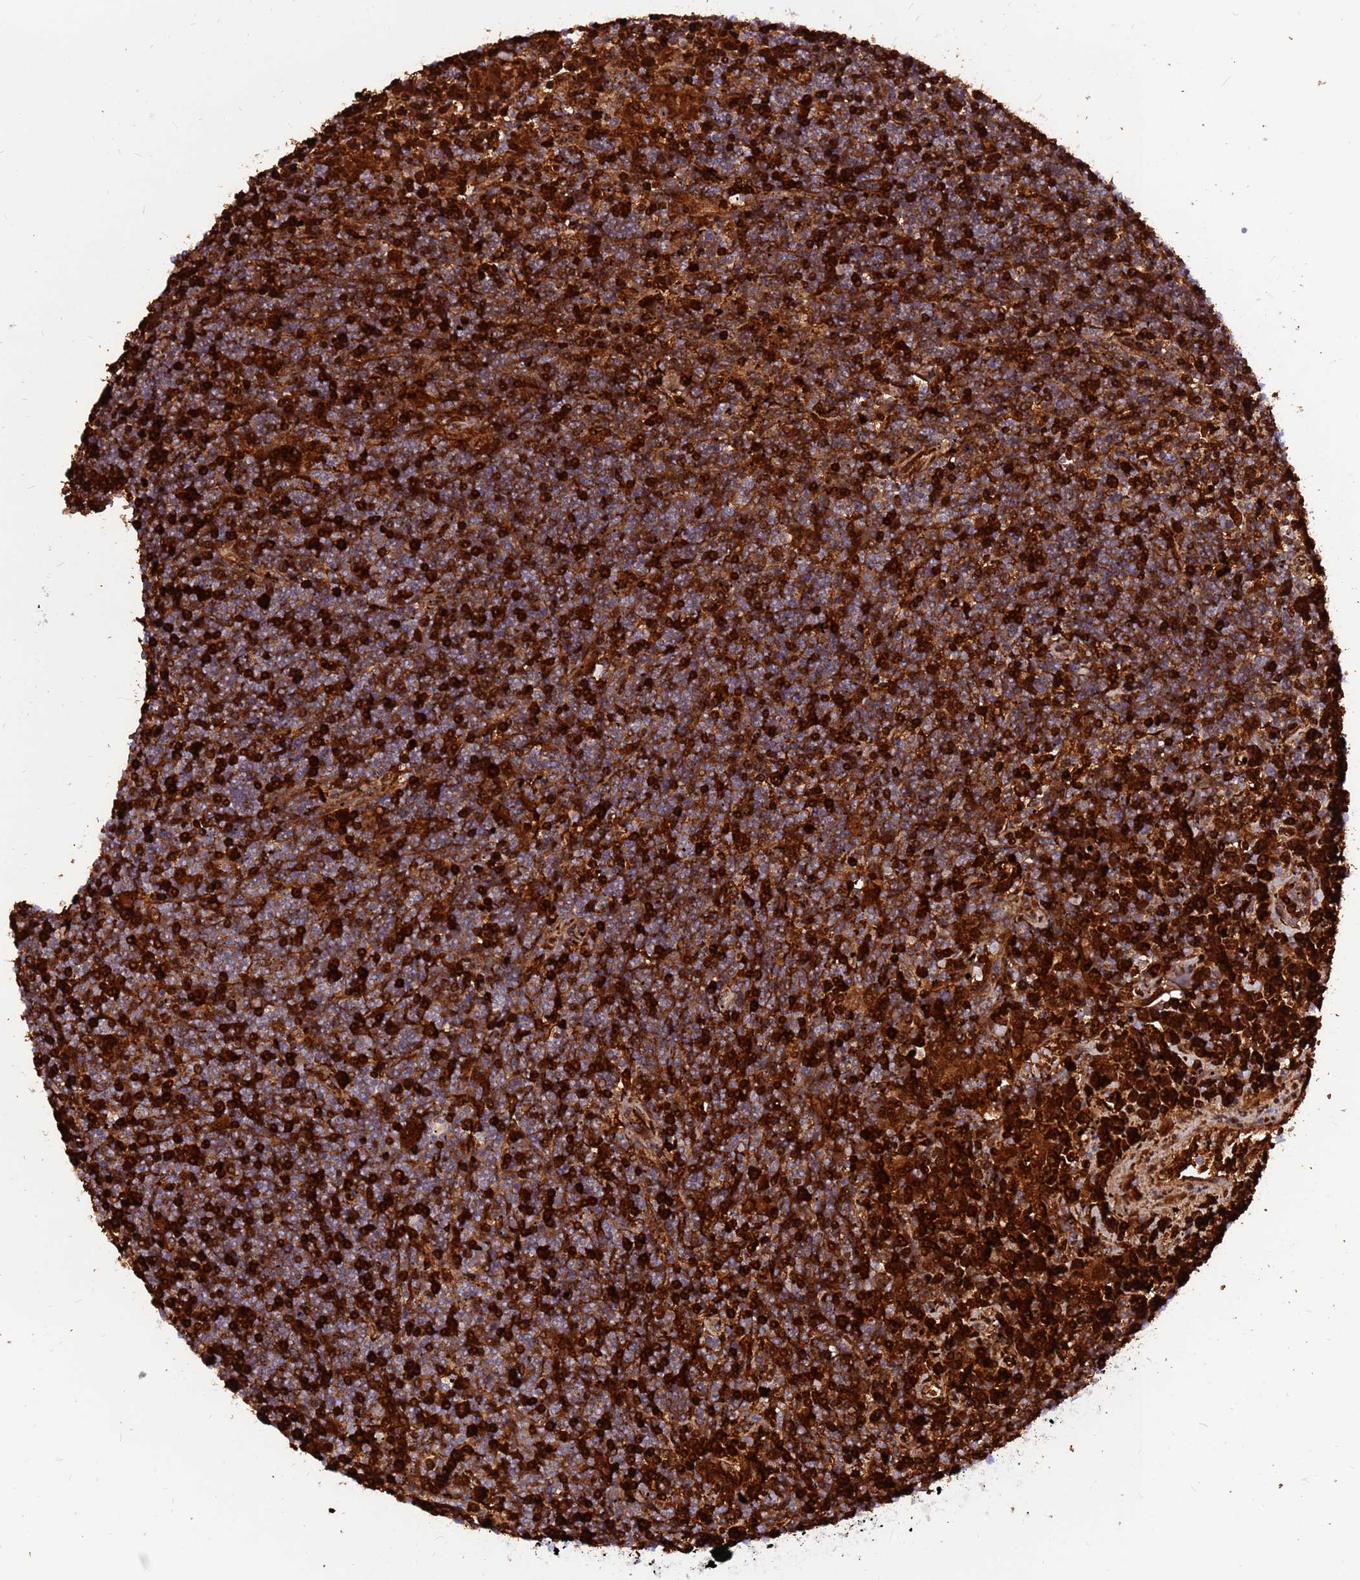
{"staining": {"intensity": "moderate", "quantity": ">75%", "location": "cytoplasmic/membranous"}, "tissue": "lymphoma", "cell_type": "Tumor cells", "image_type": "cancer", "snomed": [{"axis": "morphology", "description": "Malignant lymphoma, non-Hodgkin's type, Low grade"}, {"axis": "topography", "description": "Spleen"}], "caption": "This histopathology image reveals malignant lymphoma, non-Hodgkin's type (low-grade) stained with IHC to label a protein in brown. The cytoplasmic/membranous of tumor cells show moderate positivity for the protein. Nuclei are counter-stained blue.", "gene": "ZNF669", "patient": {"sex": "male", "age": 76}}